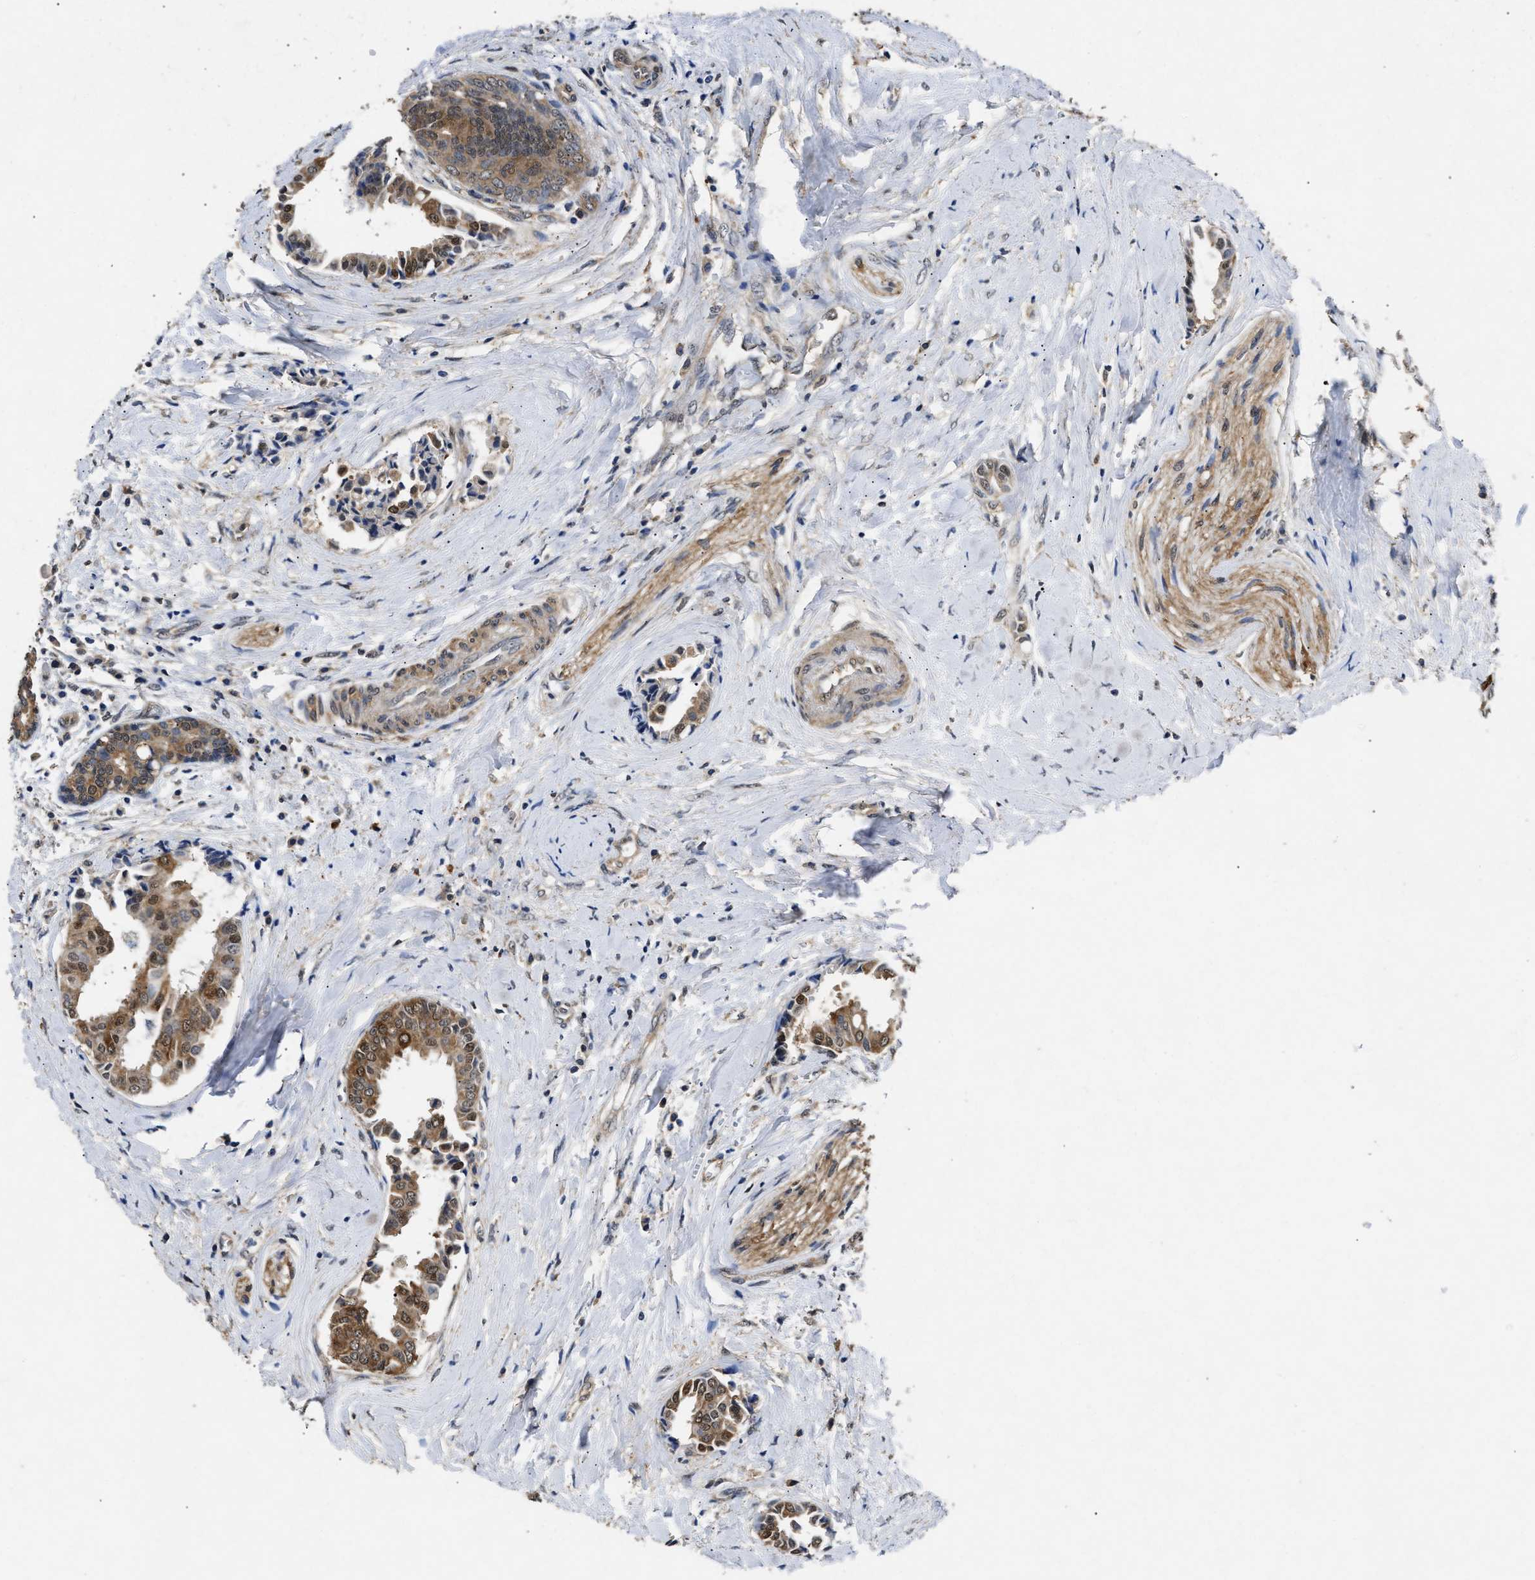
{"staining": {"intensity": "moderate", "quantity": ">75%", "location": "cytoplasmic/membranous,nuclear"}, "tissue": "head and neck cancer", "cell_type": "Tumor cells", "image_type": "cancer", "snomed": [{"axis": "morphology", "description": "Adenocarcinoma, NOS"}, {"axis": "topography", "description": "Salivary gland"}, {"axis": "topography", "description": "Head-Neck"}], "caption": "Tumor cells reveal medium levels of moderate cytoplasmic/membranous and nuclear staining in approximately >75% of cells in human head and neck cancer.", "gene": "ACAT2", "patient": {"sex": "female", "age": 59}}